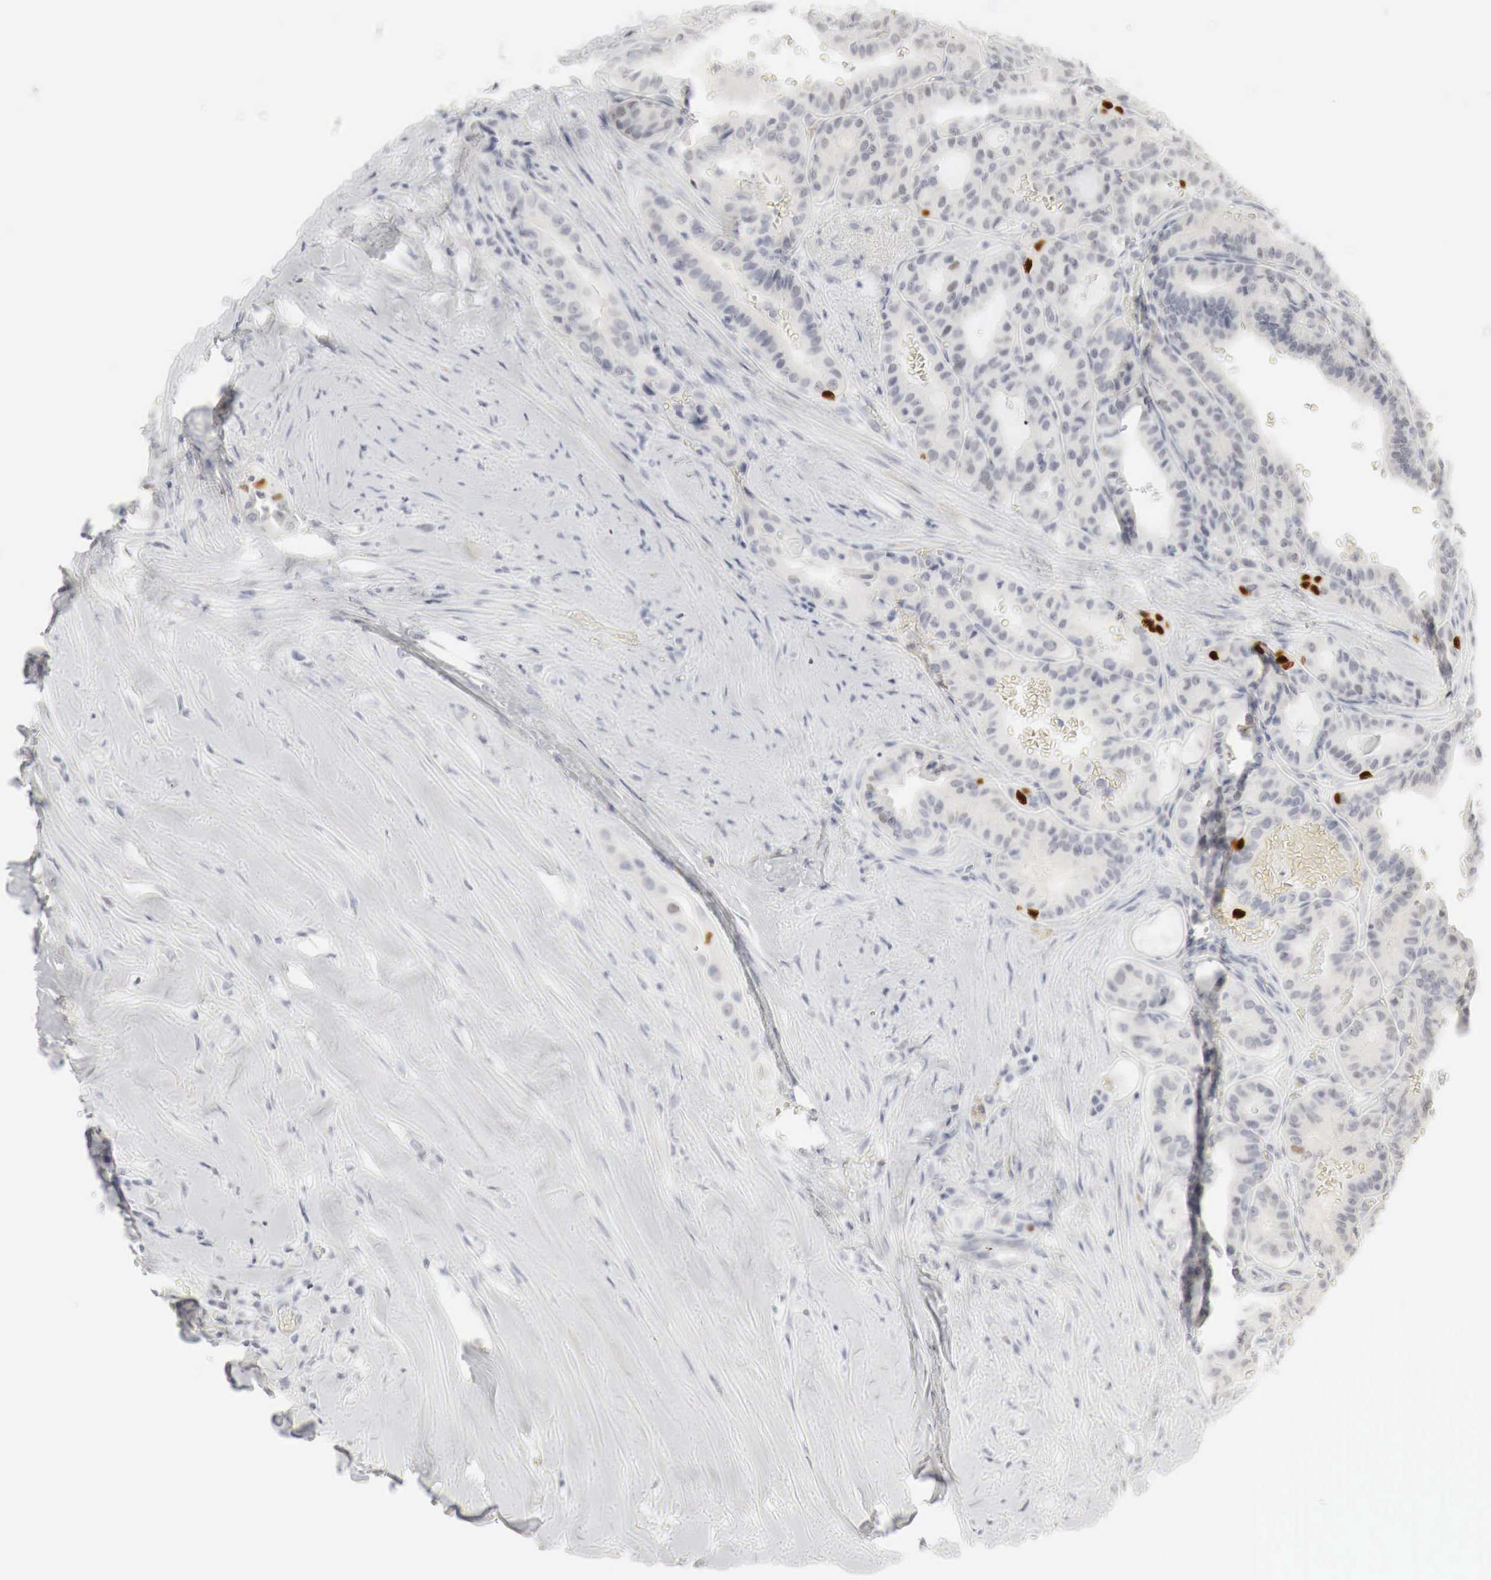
{"staining": {"intensity": "weak", "quantity": "<25%", "location": "nuclear"}, "tissue": "thyroid cancer", "cell_type": "Tumor cells", "image_type": "cancer", "snomed": [{"axis": "morphology", "description": "Papillary adenocarcinoma, NOS"}, {"axis": "topography", "description": "Thyroid gland"}], "caption": "Immunohistochemical staining of human thyroid cancer (papillary adenocarcinoma) reveals no significant staining in tumor cells.", "gene": "TP63", "patient": {"sex": "male", "age": 87}}